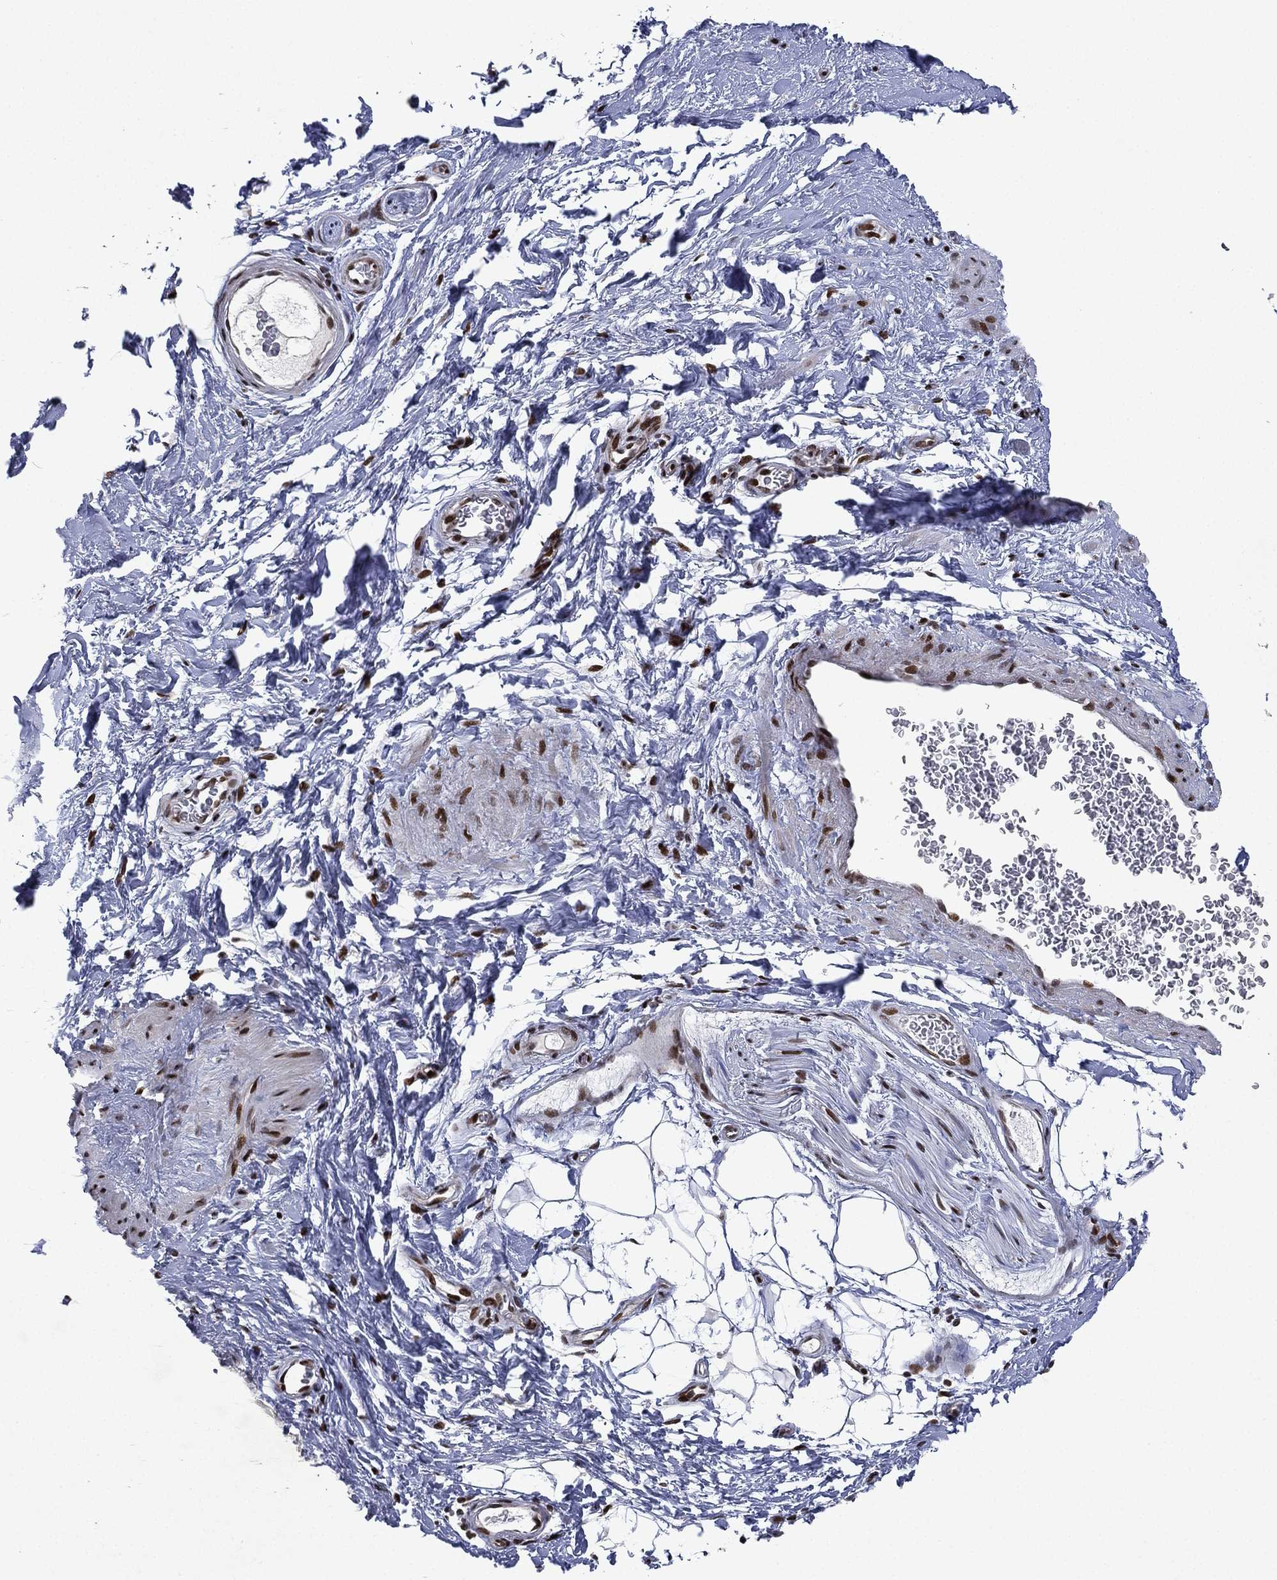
{"staining": {"intensity": "strong", "quantity": "25%-75%", "location": "nuclear"}, "tissue": "soft tissue", "cell_type": "Fibroblasts", "image_type": "normal", "snomed": [{"axis": "morphology", "description": "Normal tissue, NOS"}, {"axis": "topography", "description": "Soft tissue"}, {"axis": "topography", "description": "Vascular tissue"}], "caption": "Immunohistochemistry (IHC) of unremarkable soft tissue displays high levels of strong nuclear staining in approximately 25%-75% of fibroblasts.", "gene": "RTF1", "patient": {"sex": "male", "age": 41}}